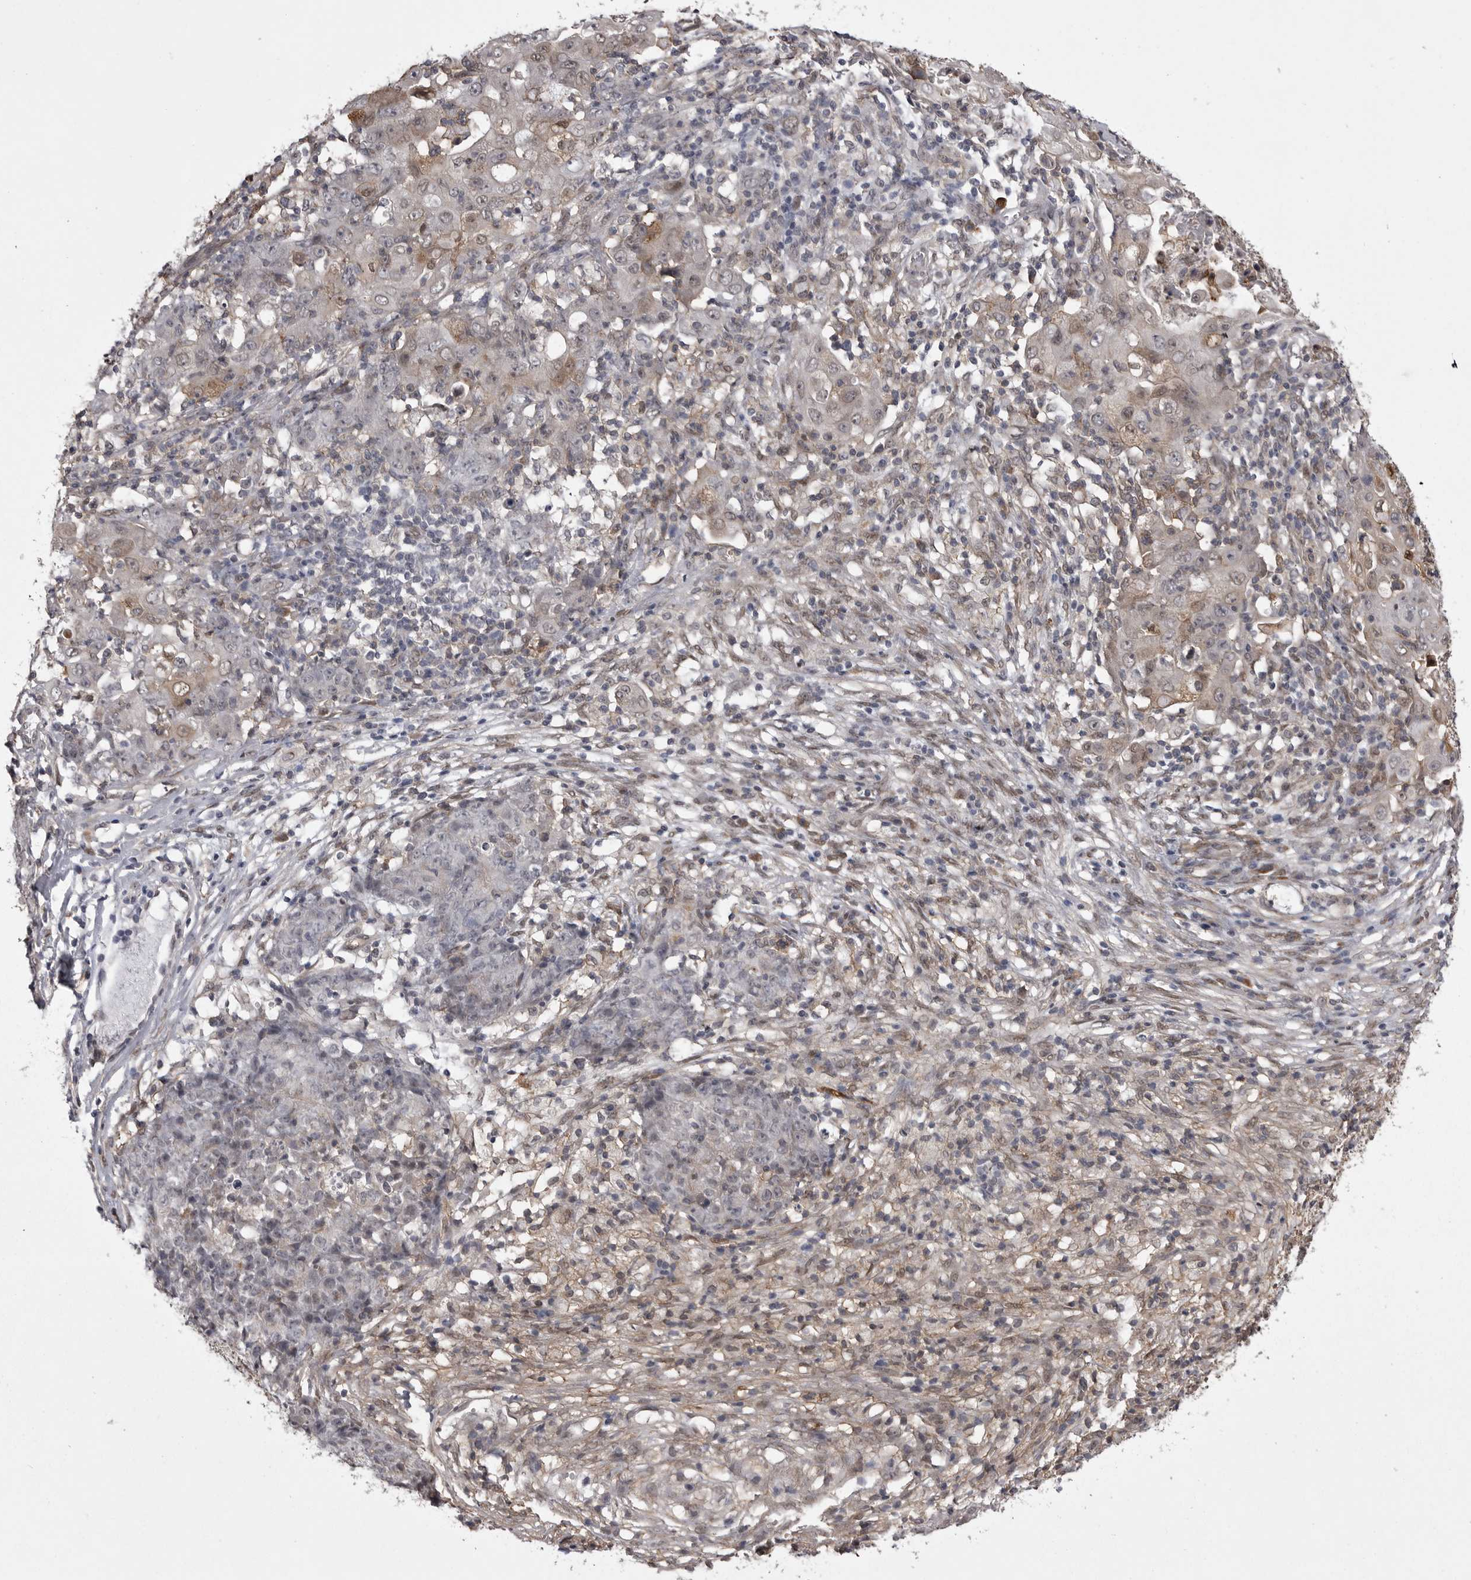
{"staining": {"intensity": "weak", "quantity": "<25%", "location": "cytoplasmic/membranous"}, "tissue": "ovarian cancer", "cell_type": "Tumor cells", "image_type": "cancer", "snomed": [{"axis": "morphology", "description": "Carcinoma, endometroid"}, {"axis": "topography", "description": "Ovary"}], "caption": "There is no significant staining in tumor cells of endometroid carcinoma (ovarian). The staining is performed using DAB (3,3'-diaminobenzidine) brown chromogen with nuclei counter-stained in using hematoxylin.", "gene": "ABL1", "patient": {"sex": "female", "age": 42}}